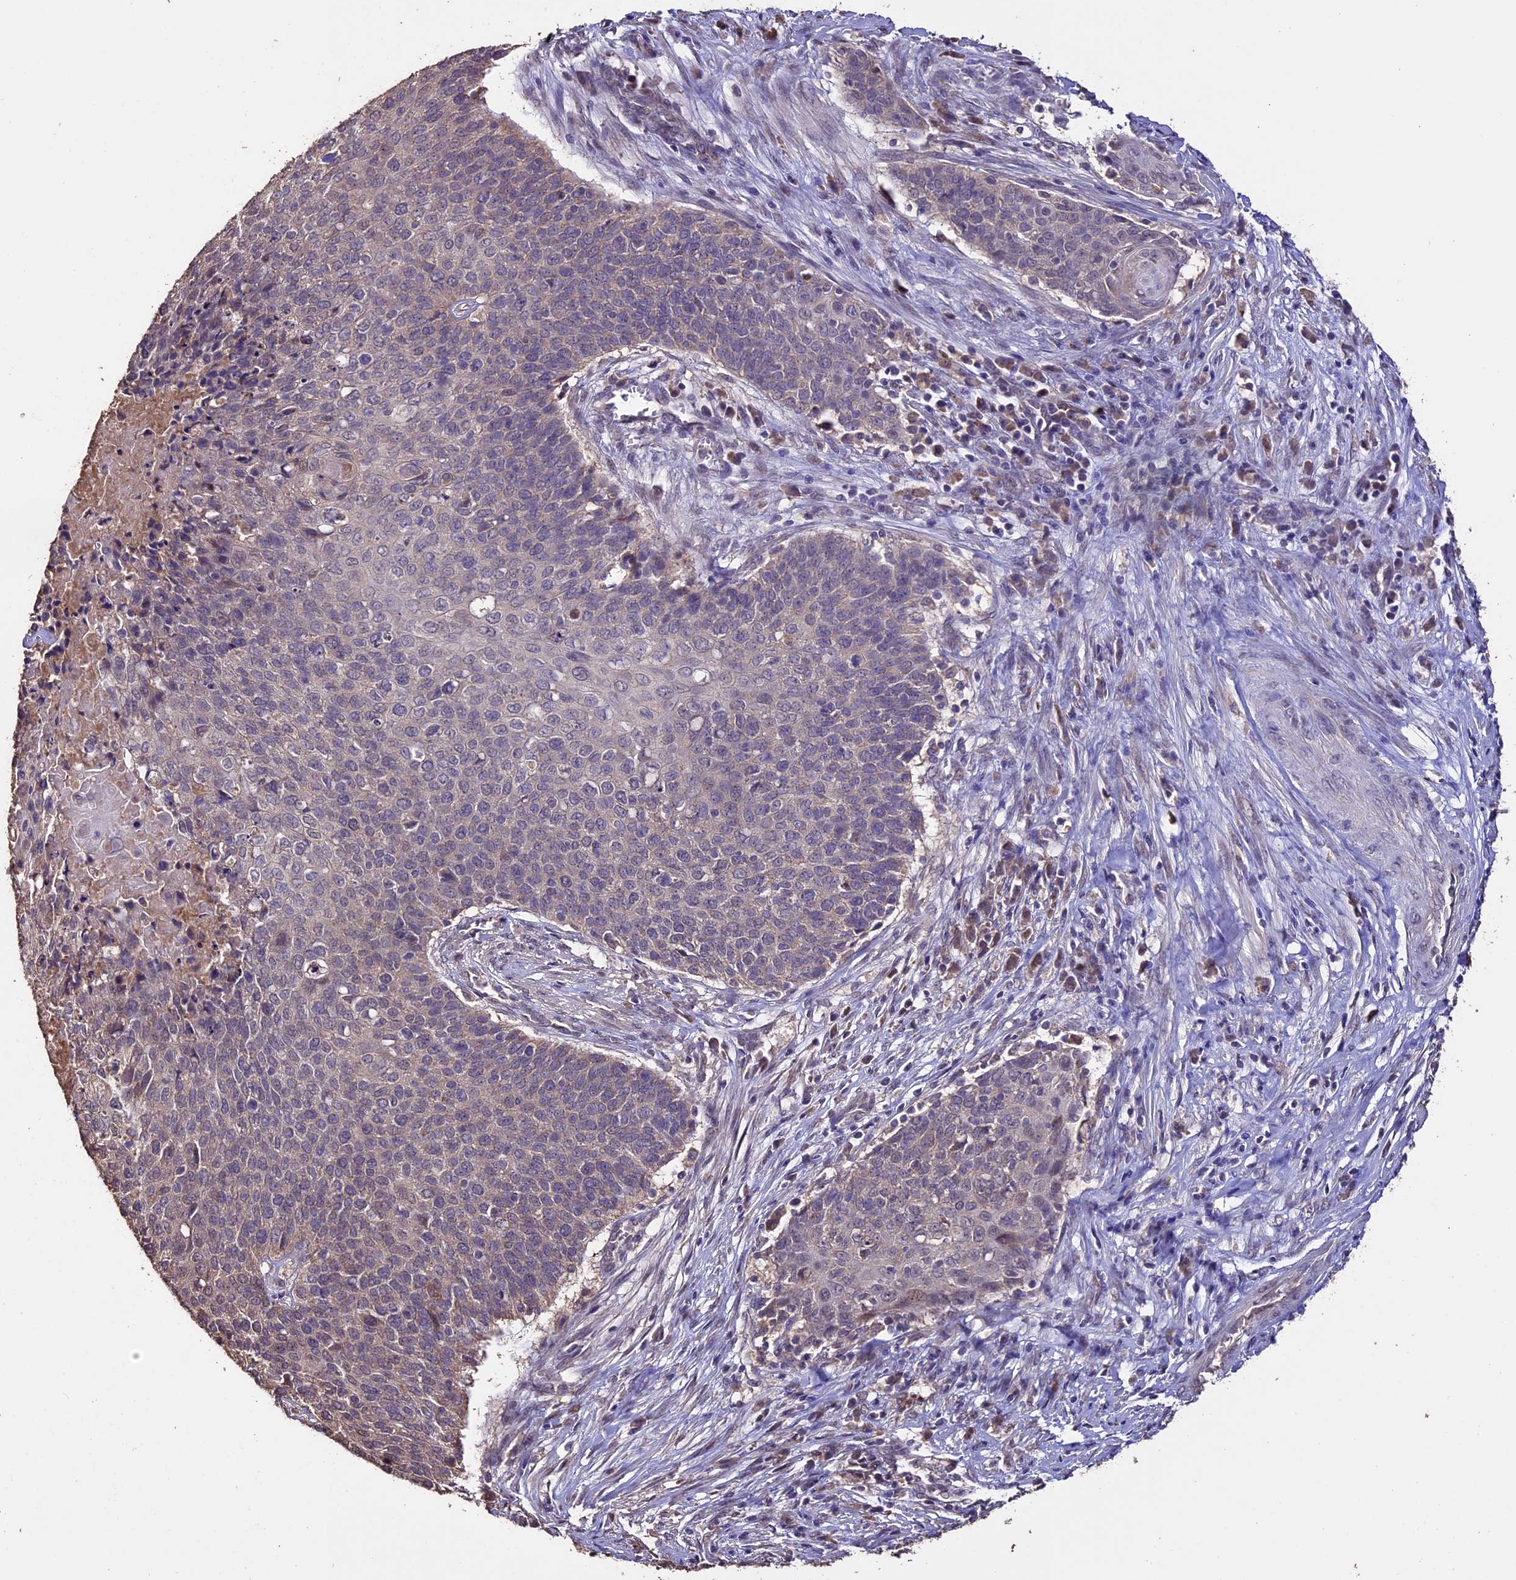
{"staining": {"intensity": "negative", "quantity": "none", "location": "none"}, "tissue": "cervical cancer", "cell_type": "Tumor cells", "image_type": "cancer", "snomed": [{"axis": "morphology", "description": "Squamous cell carcinoma, NOS"}, {"axis": "topography", "description": "Cervix"}], "caption": "The micrograph shows no significant expression in tumor cells of squamous cell carcinoma (cervical).", "gene": "DIS3L", "patient": {"sex": "female", "age": 39}}